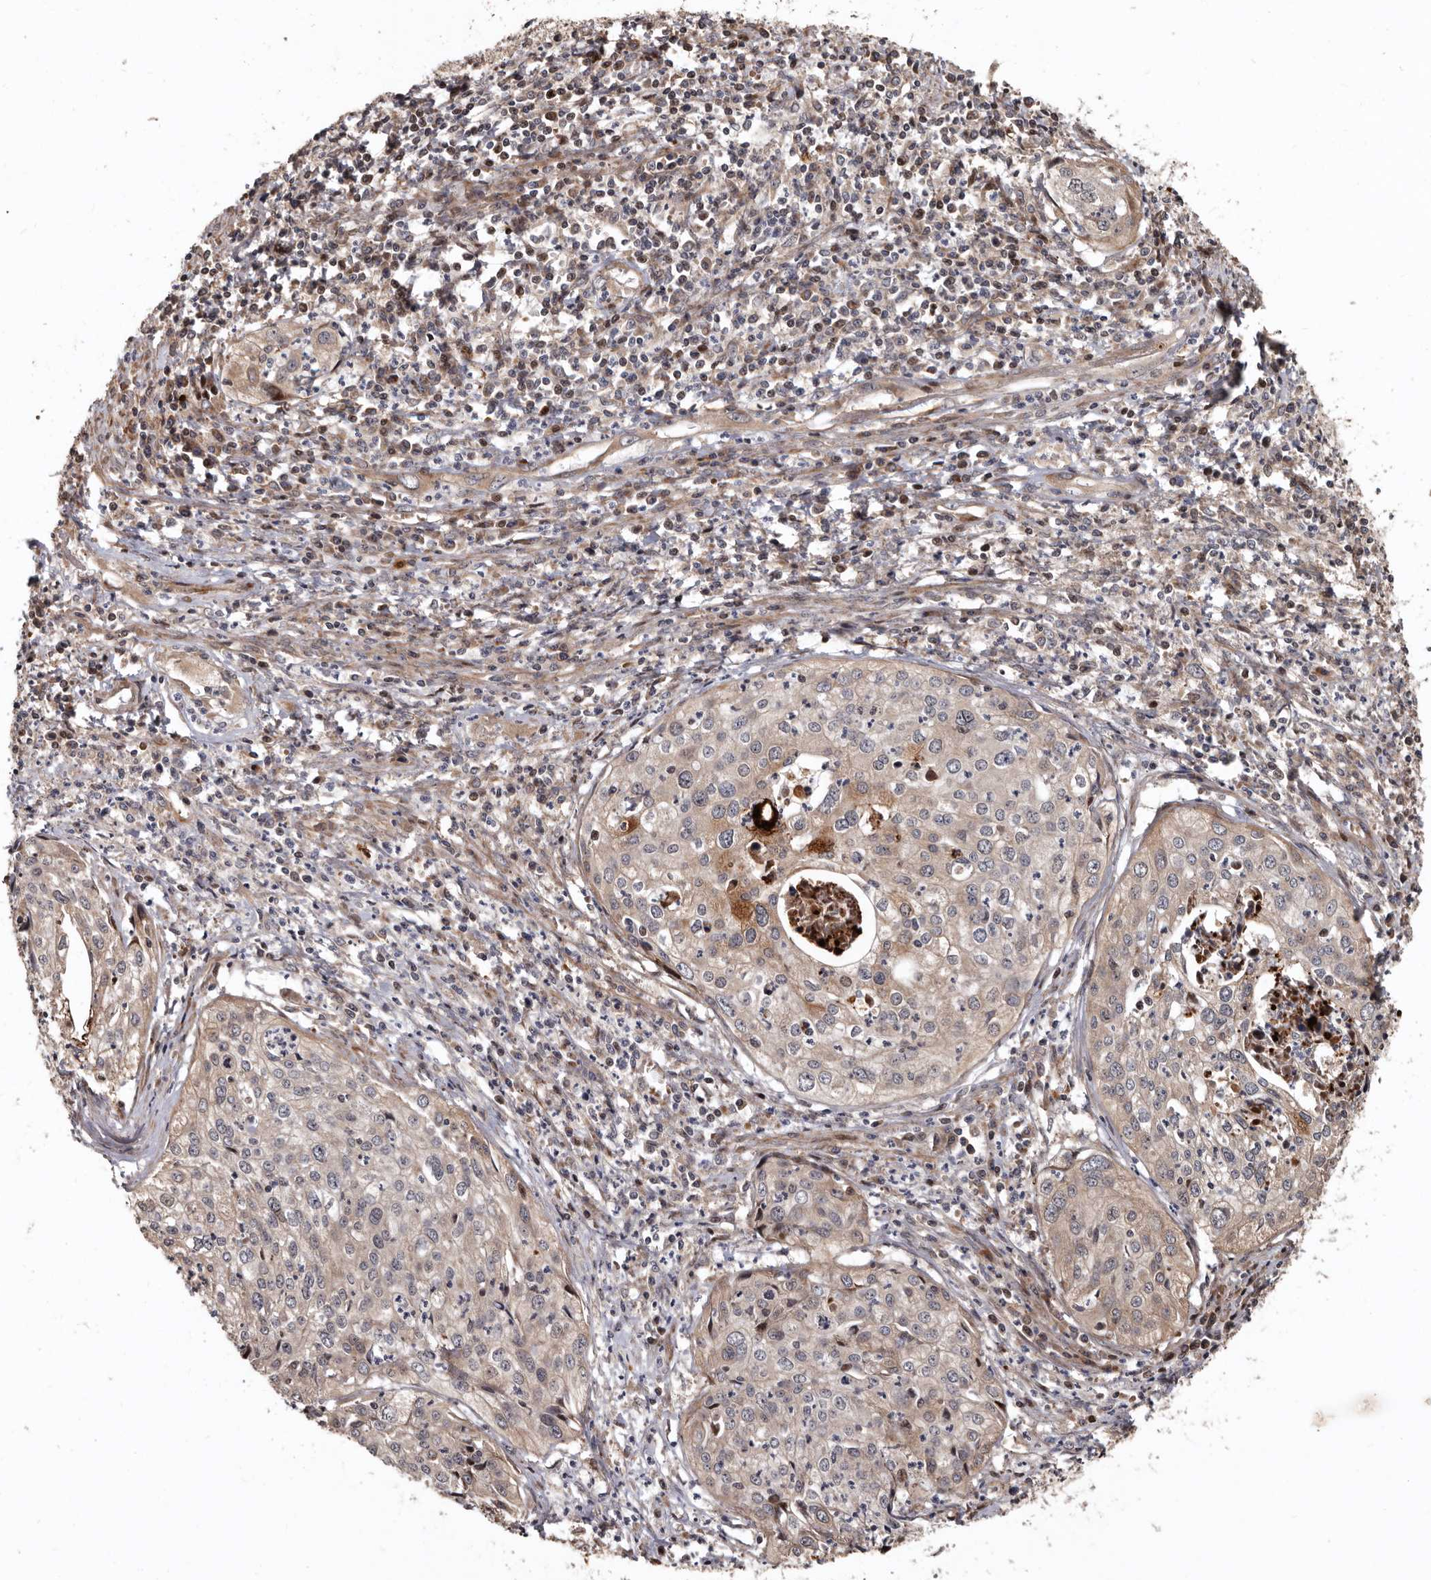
{"staining": {"intensity": "weak", "quantity": "<25%", "location": "cytoplasmic/membranous"}, "tissue": "cervical cancer", "cell_type": "Tumor cells", "image_type": "cancer", "snomed": [{"axis": "morphology", "description": "Squamous cell carcinoma, NOS"}, {"axis": "topography", "description": "Cervix"}], "caption": "This histopathology image is of cervical squamous cell carcinoma stained with immunohistochemistry (IHC) to label a protein in brown with the nuclei are counter-stained blue. There is no staining in tumor cells. (DAB immunohistochemistry (IHC) with hematoxylin counter stain).", "gene": "WEE2", "patient": {"sex": "female", "age": 31}}